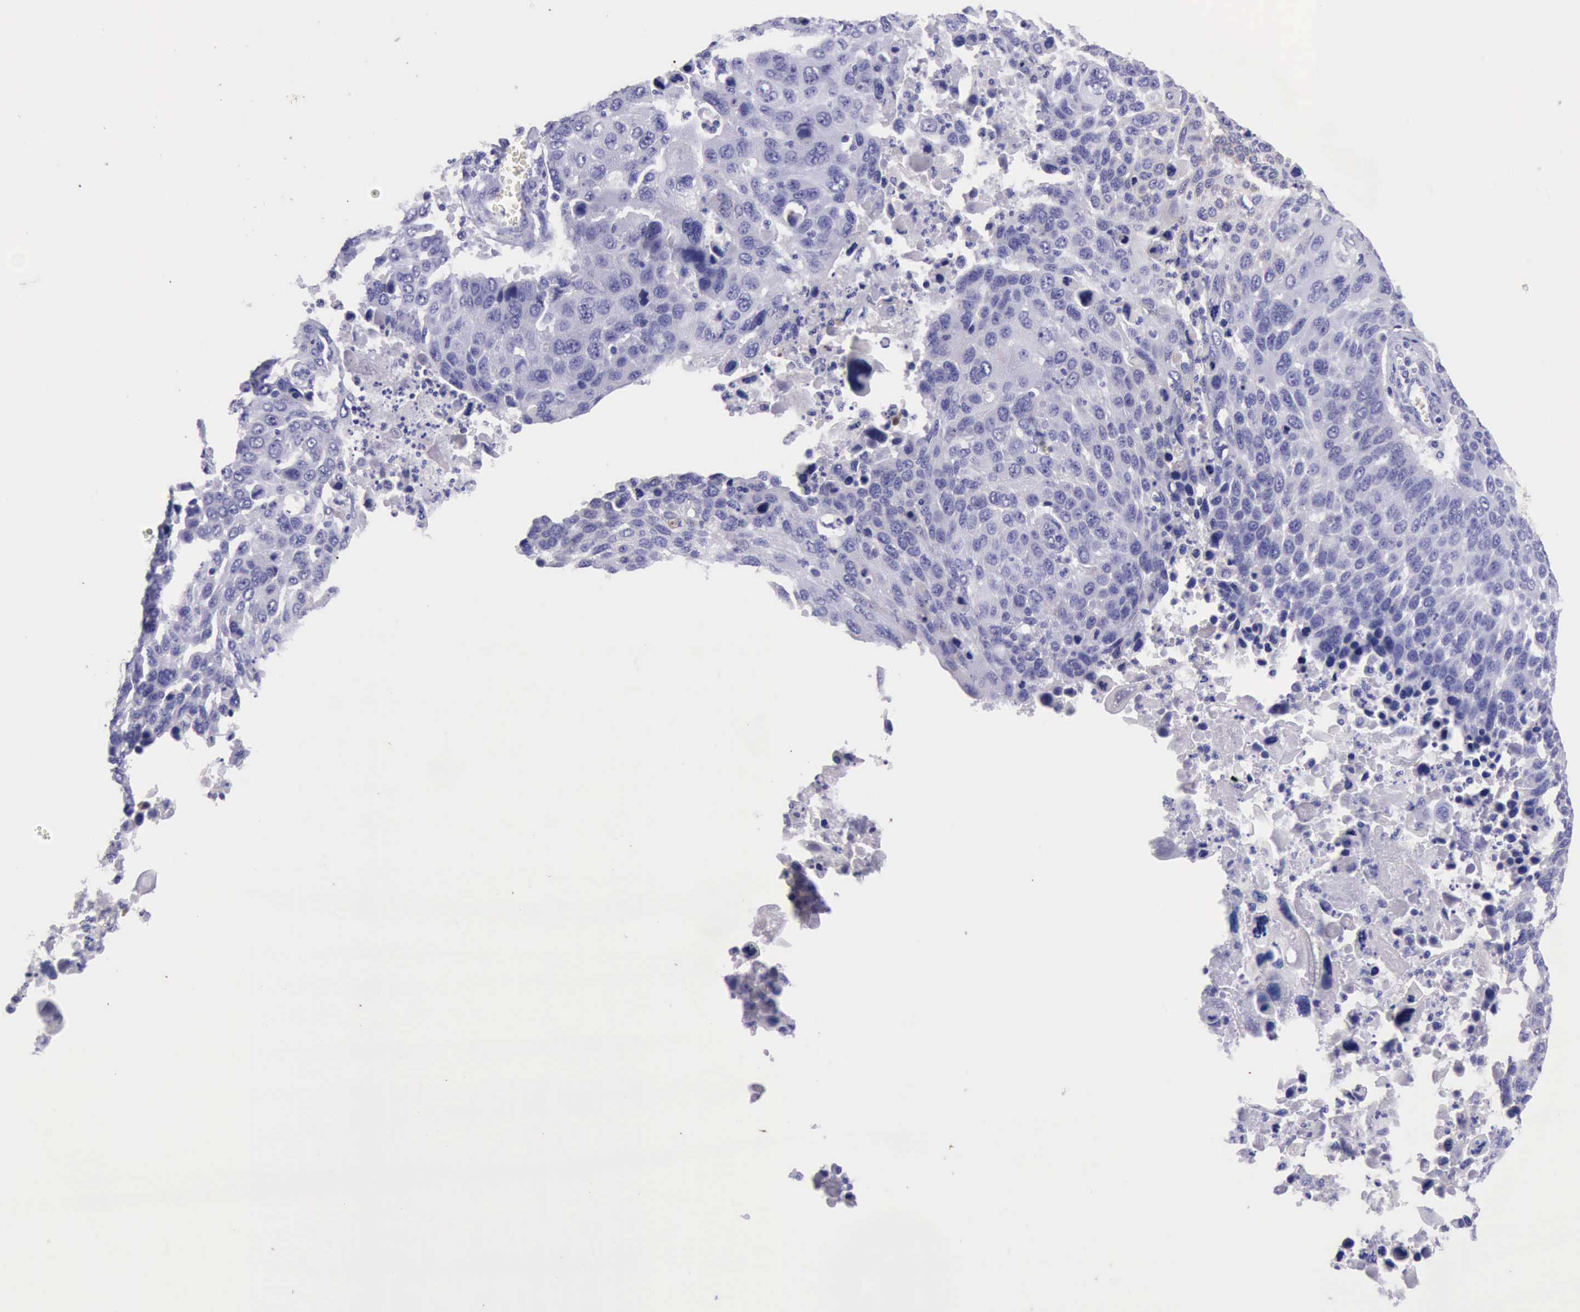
{"staining": {"intensity": "negative", "quantity": "none", "location": "none"}, "tissue": "lung cancer", "cell_type": "Tumor cells", "image_type": "cancer", "snomed": [{"axis": "morphology", "description": "Squamous cell carcinoma, NOS"}, {"axis": "topography", "description": "Lung"}], "caption": "This is an immunohistochemistry (IHC) image of human lung cancer (squamous cell carcinoma). There is no staining in tumor cells.", "gene": "KRT8", "patient": {"sex": "male", "age": 68}}